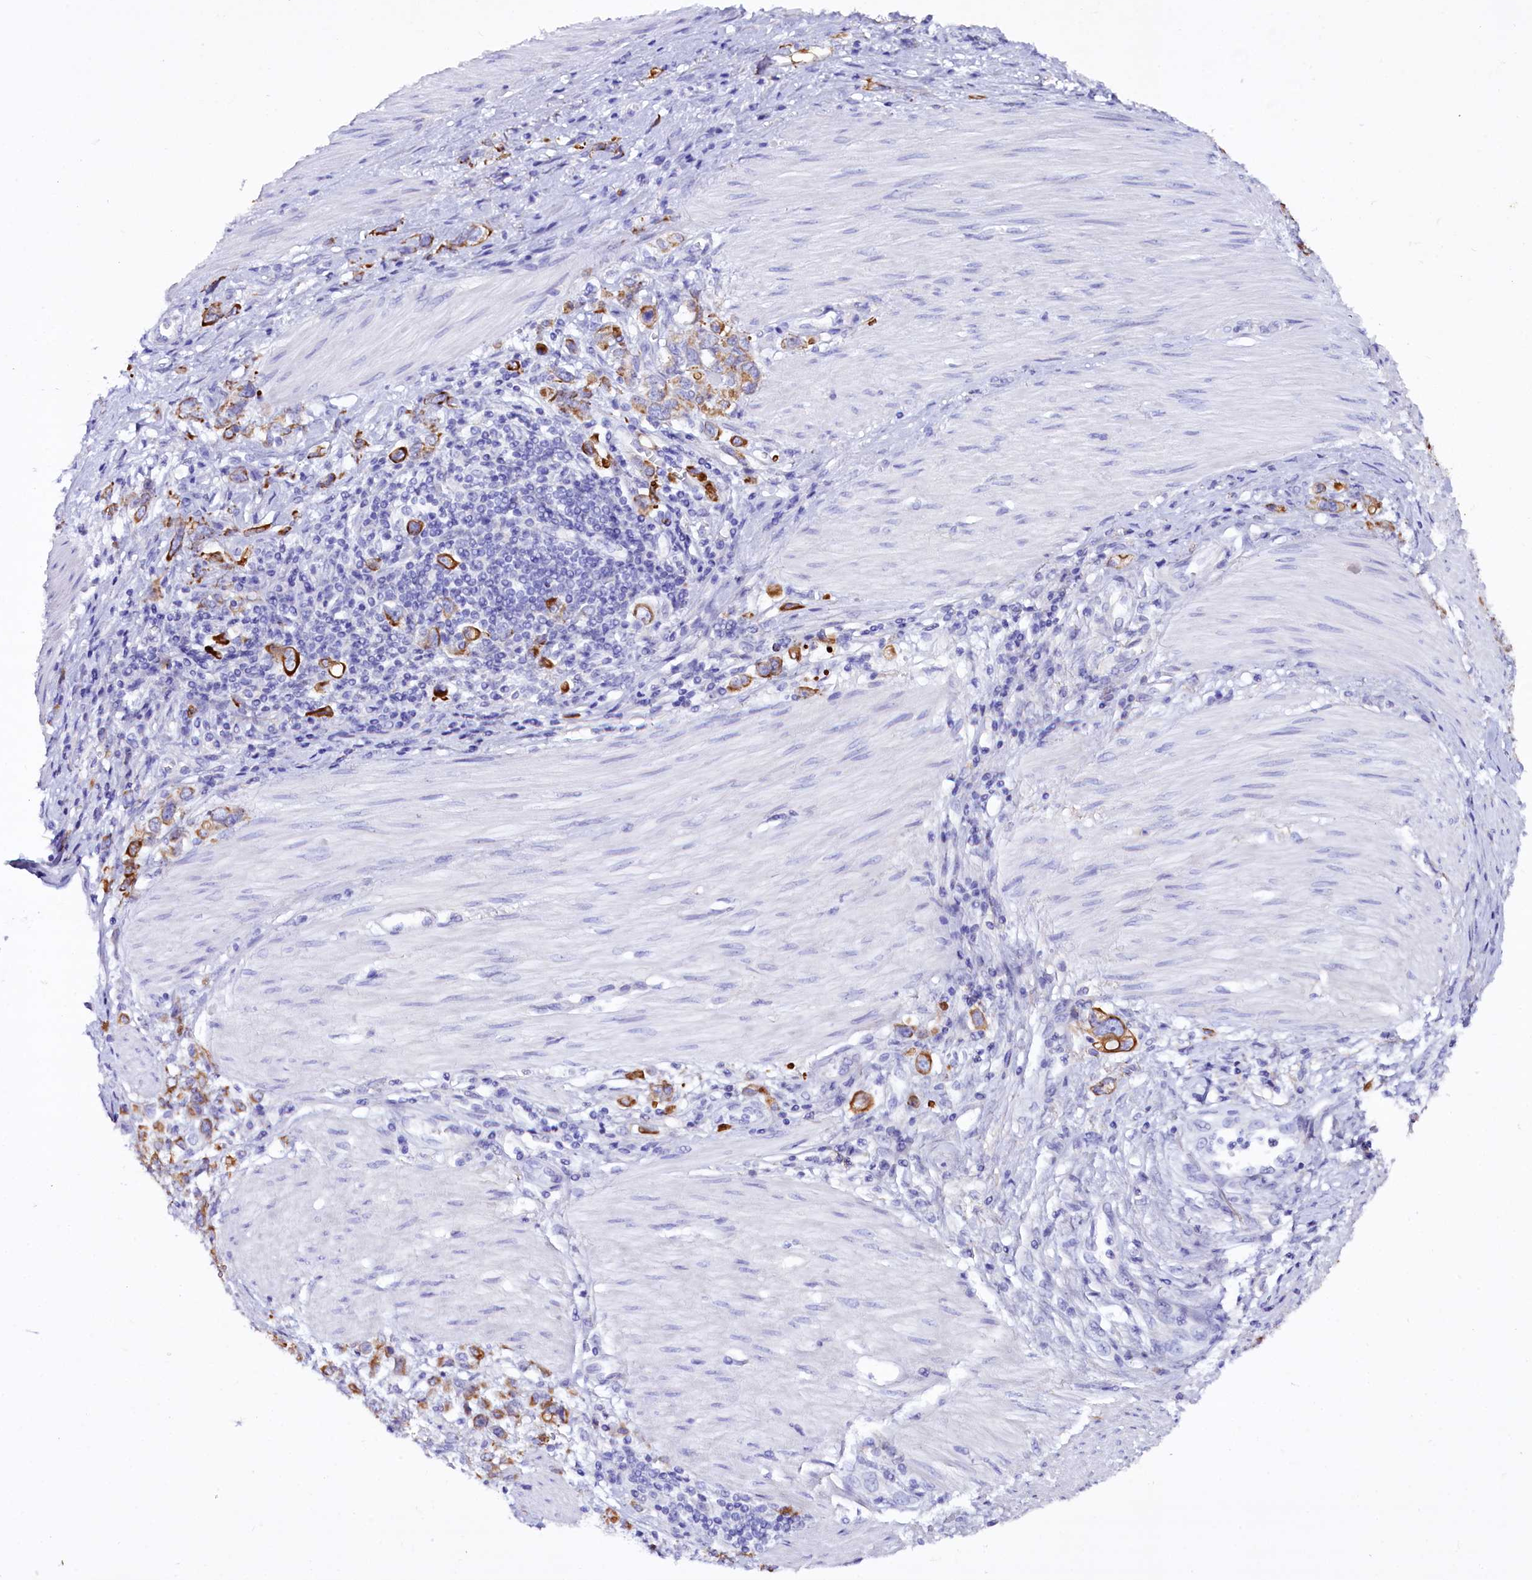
{"staining": {"intensity": "moderate", "quantity": ">75%", "location": "cytoplasmic/membranous"}, "tissue": "stomach cancer", "cell_type": "Tumor cells", "image_type": "cancer", "snomed": [{"axis": "morphology", "description": "Adenocarcinoma, NOS"}, {"axis": "topography", "description": "Stomach"}], "caption": "The image shows immunohistochemical staining of stomach cancer. There is moderate cytoplasmic/membranous expression is present in approximately >75% of tumor cells. (DAB (3,3'-diaminobenzidine) = brown stain, brightfield microscopy at high magnification).", "gene": "FAAP20", "patient": {"sex": "female", "age": 76}}